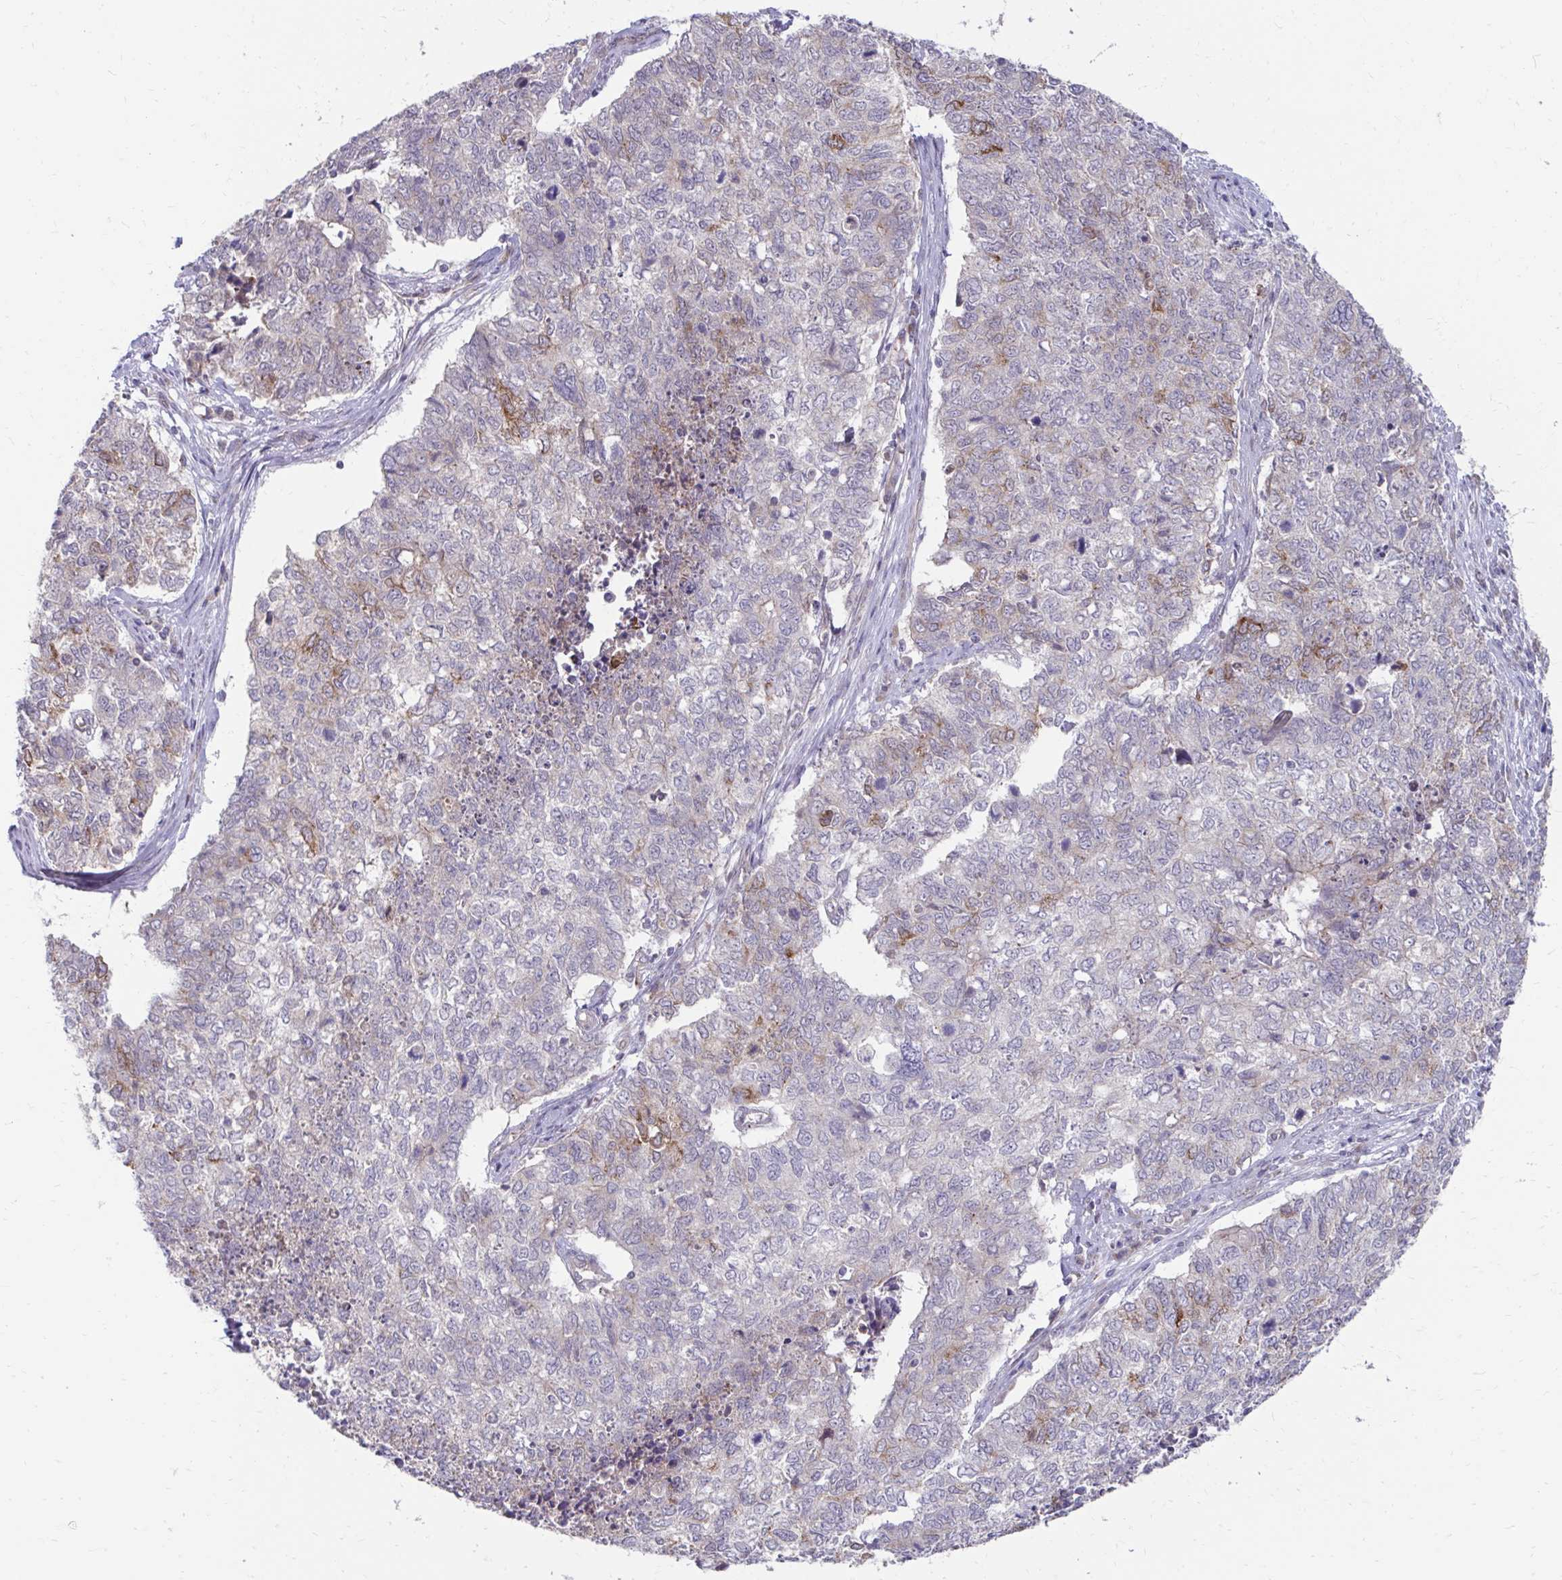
{"staining": {"intensity": "weak", "quantity": "<25%", "location": "cytoplasmic/membranous"}, "tissue": "cervical cancer", "cell_type": "Tumor cells", "image_type": "cancer", "snomed": [{"axis": "morphology", "description": "Adenocarcinoma, NOS"}, {"axis": "topography", "description": "Cervix"}], "caption": "An image of human adenocarcinoma (cervical) is negative for staining in tumor cells.", "gene": "ITPR2", "patient": {"sex": "female", "age": 63}}